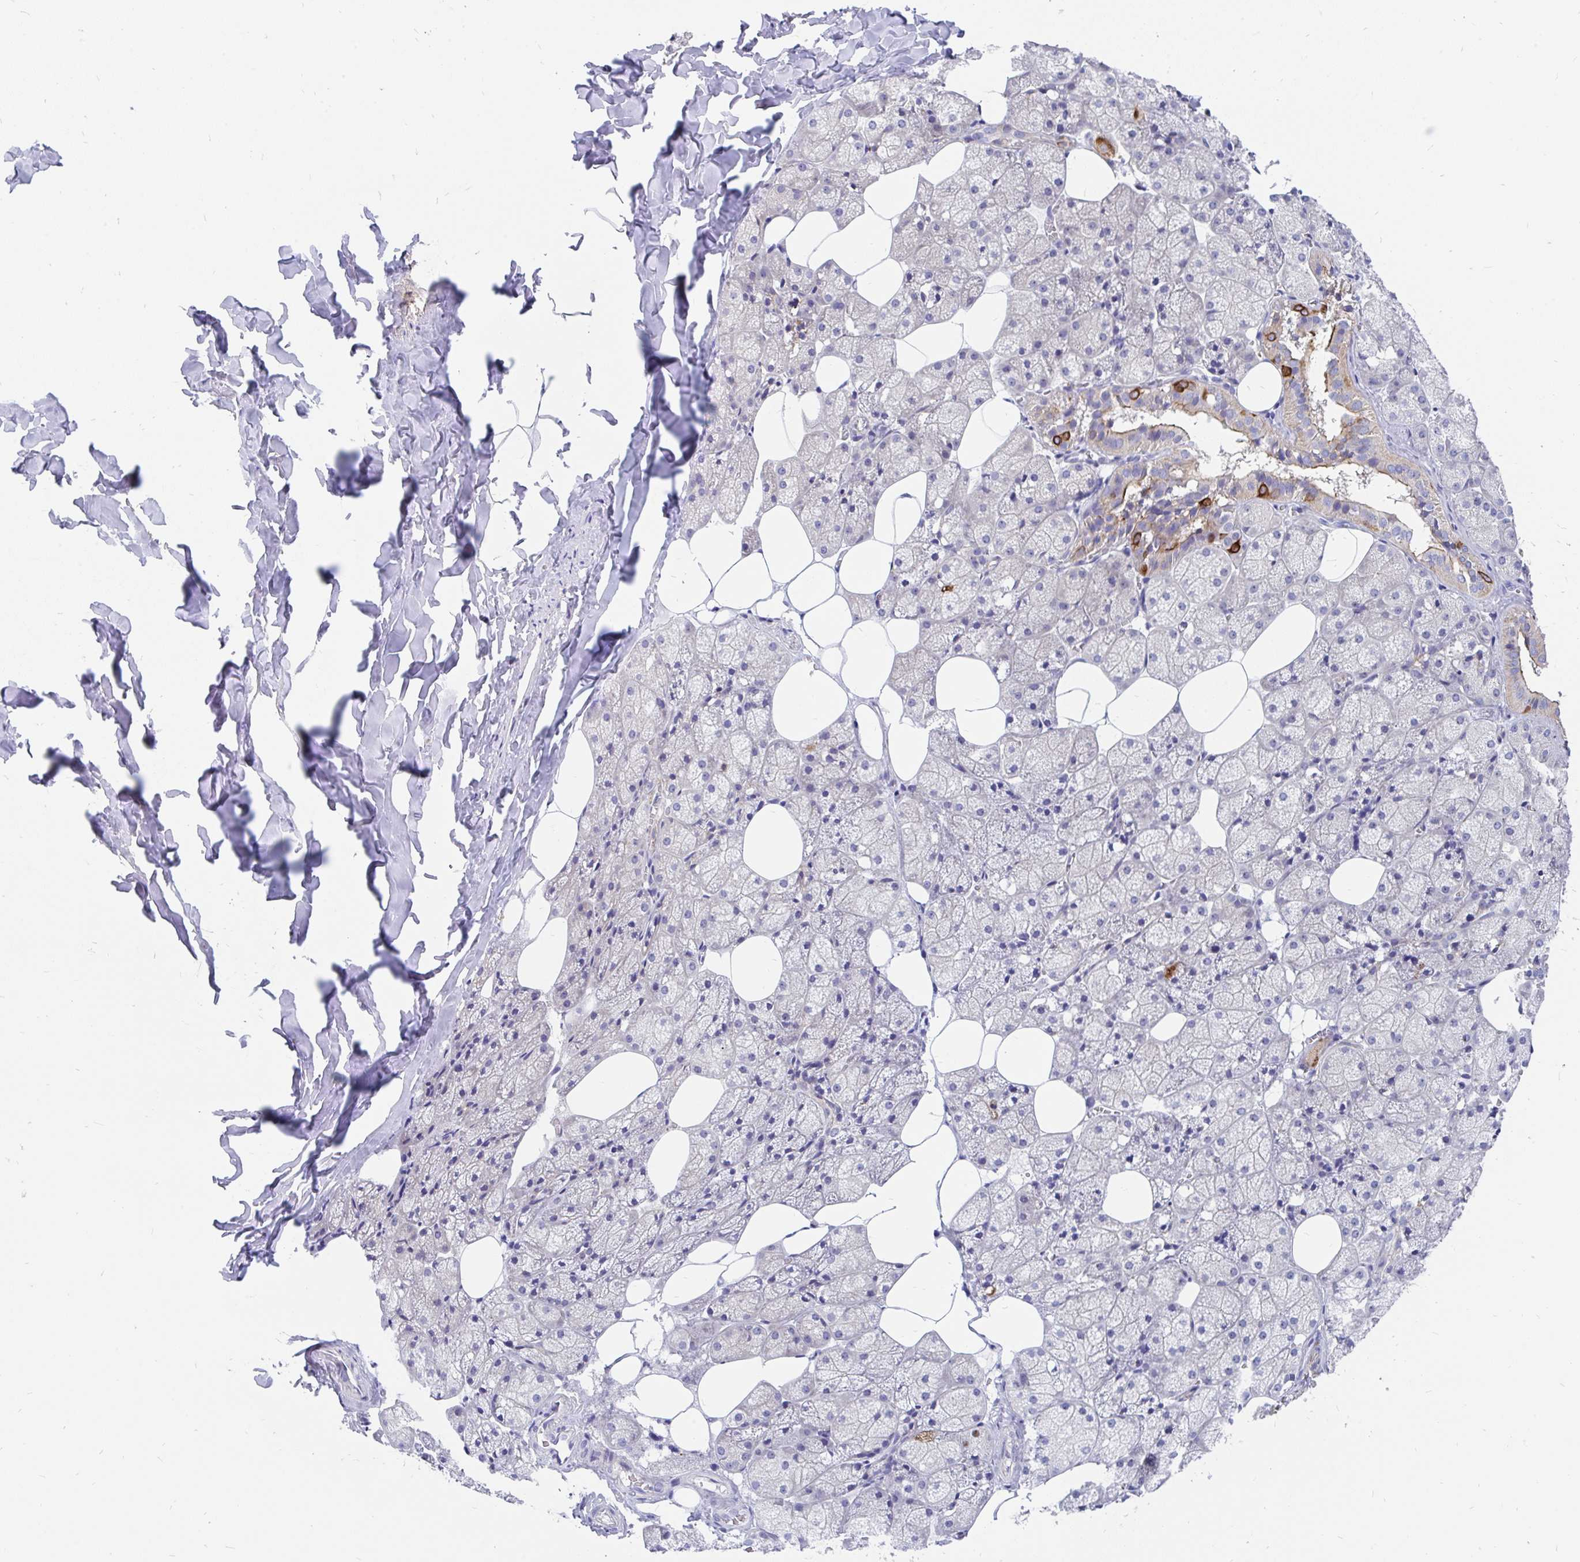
{"staining": {"intensity": "strong", "quantity": "<25%", "location": "cytoplasmic/membranous"}, "tissue": "salivary gland", "cell_type": "Glandular cells", "image_type": "normal", "snomed": [{"axis": "morphology", "description": "Normal tissue, NOS"}, {"axis": "topography", "description": "Salivary gland"}, {"axis": "topography", "description": "Peripheral nerve tissue"}], "caption": "IHC (DAB (3,3'-diaminobenzidine)) staining of unremarkable salivary gland demonstrates strong cytoplasmic/membranous protein staining in about <25% of glandular cells. Immunohistochemistry (ihc) stains the protein in brown and the nuclei are stained blue.", "gene": "LRRC26", "patient": {"sex": "male", "age": 38}}